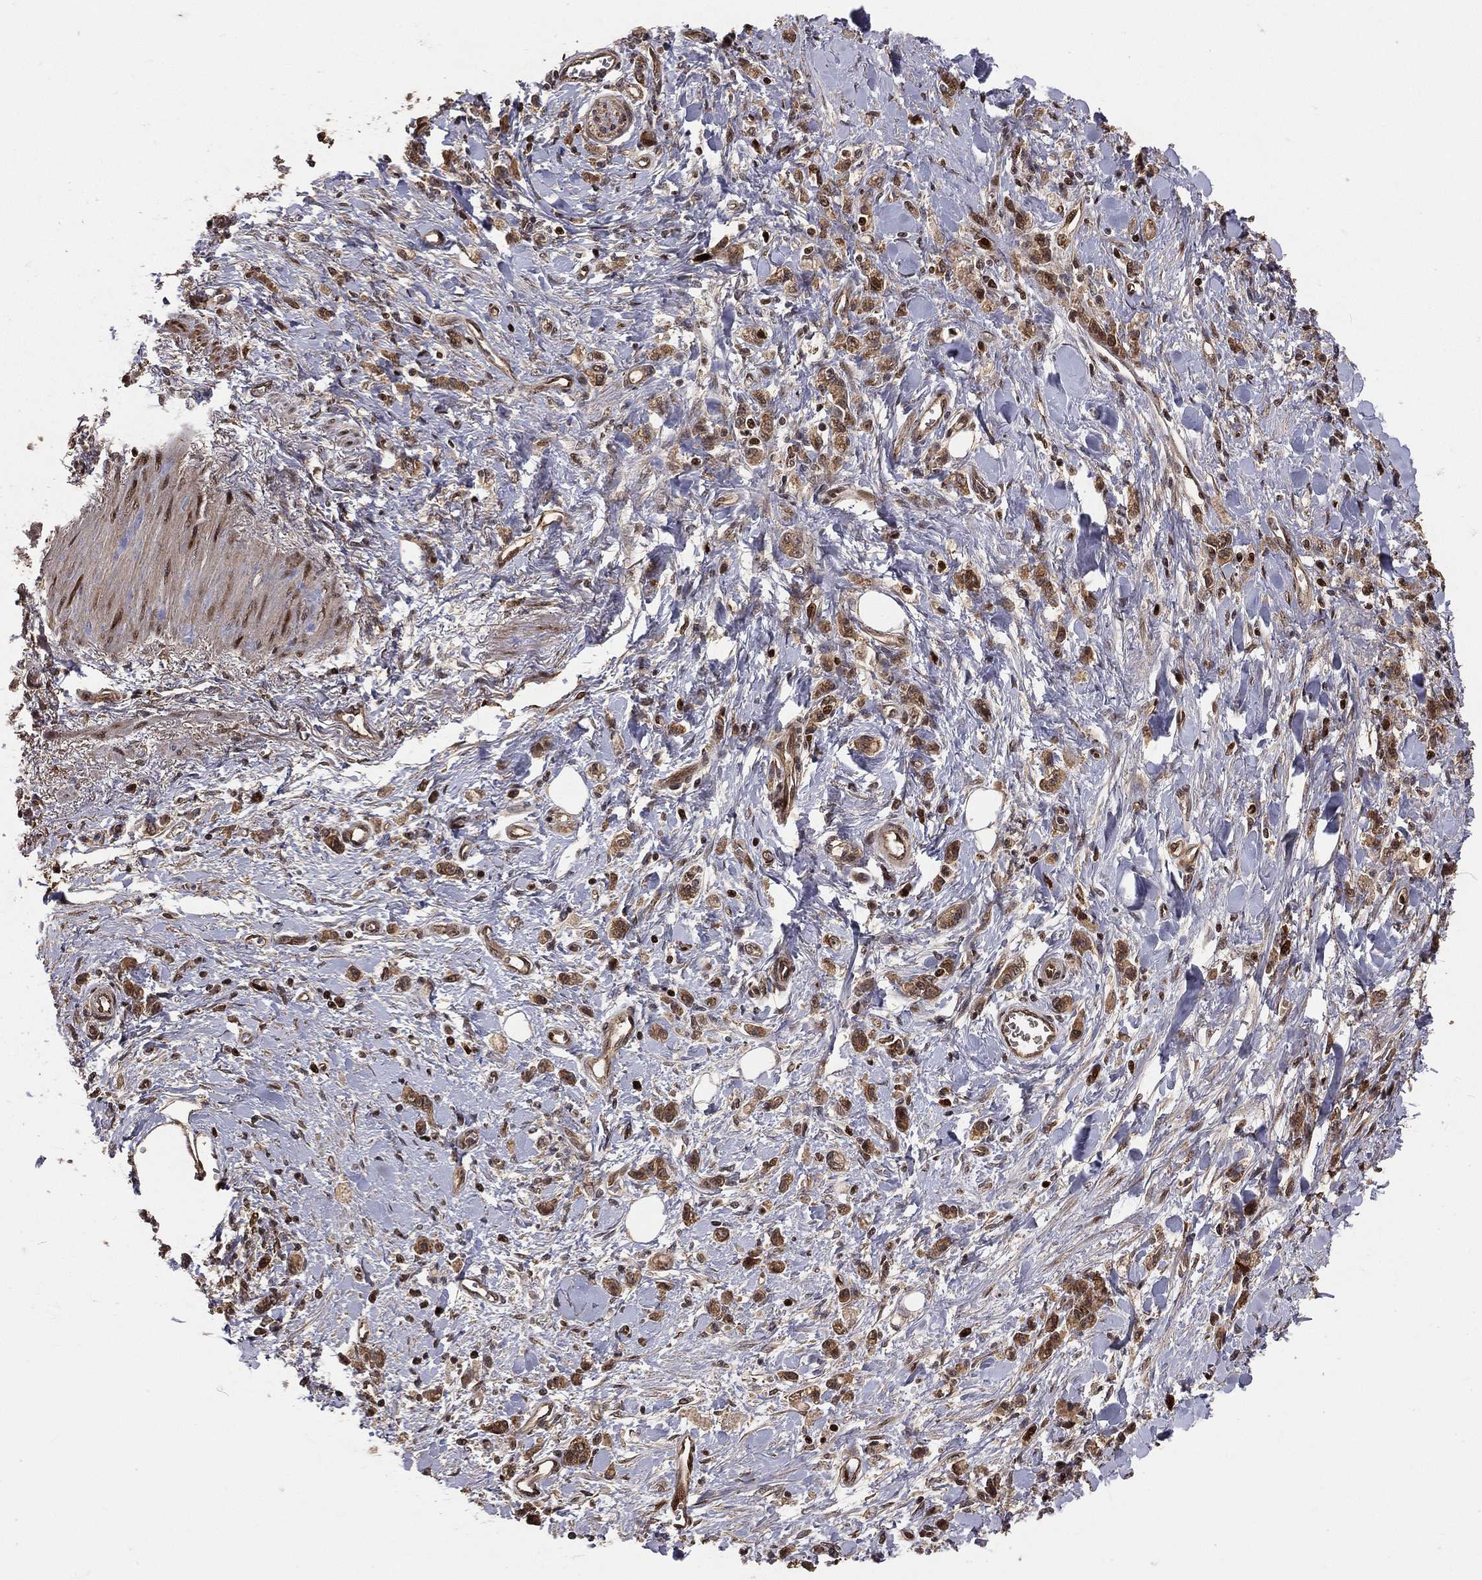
{"staining": {"intensity": "moderate", "quantity": ">75%", "location": "cytoplasmic/membranous,nuclear"}, "tissue": "stomach cancer", "cell_type": "Tumor cells", "image_type": "cancer", "snomed": [{"axis": "morphology", "description": "Adenocarcinoma, NOS"}, {"axis": "topography", "description": "Stomach"}], "caption": "Brown immunohistochemical staining in stomach cancer (adenocarcinoma) demonstrates moderate cytoplasmic/membranous and nuclear expression in approximately >75% of tumor cells. (Brightfield microscopy of DAB IHC at high magnification).", "gene": "MAPK1", "patient": {"sex": "male", "age": 77}}